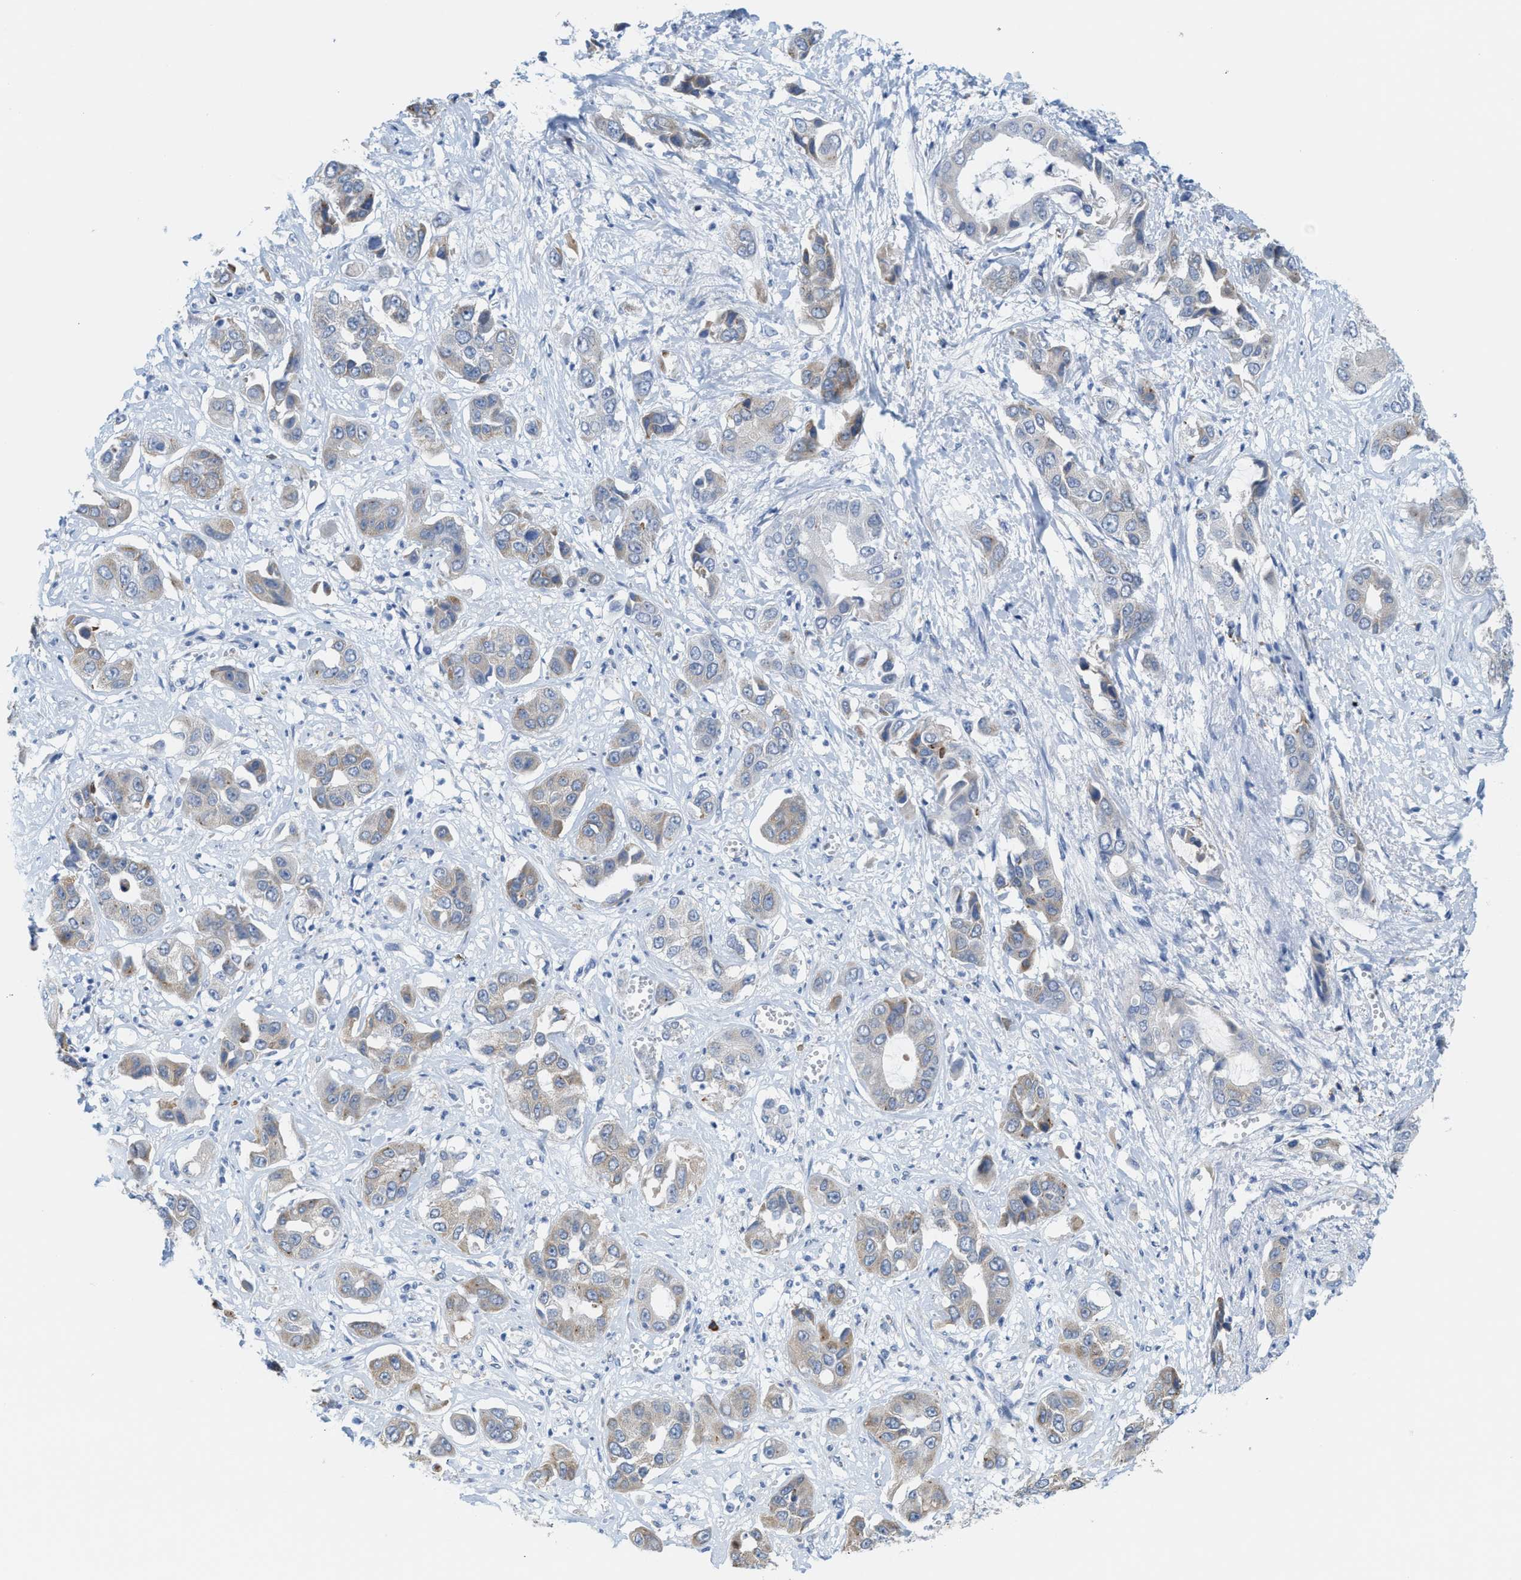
{"staining": {"intensity": "weak", "quantity": "25%-75%", "location": "cytoplasmic/membranous"}, "tissue": "liver cancer", "cell_type": "Tumor cells", "image_type": "cancer", "snomed": [{"axis": "morphology", "description": "Cholangiocarcinoma"}, {"axis": "topography", "description": "Liver"}], "caption": "High-power microscopy captured an IHC photomicrograph of liver cancer, revealing weak cytoplasmic/membranous positivity in approximately 25%-75% of tumor cells.", "gene": "KIFC3", "patient": {"sex": "female", "age": 52}}